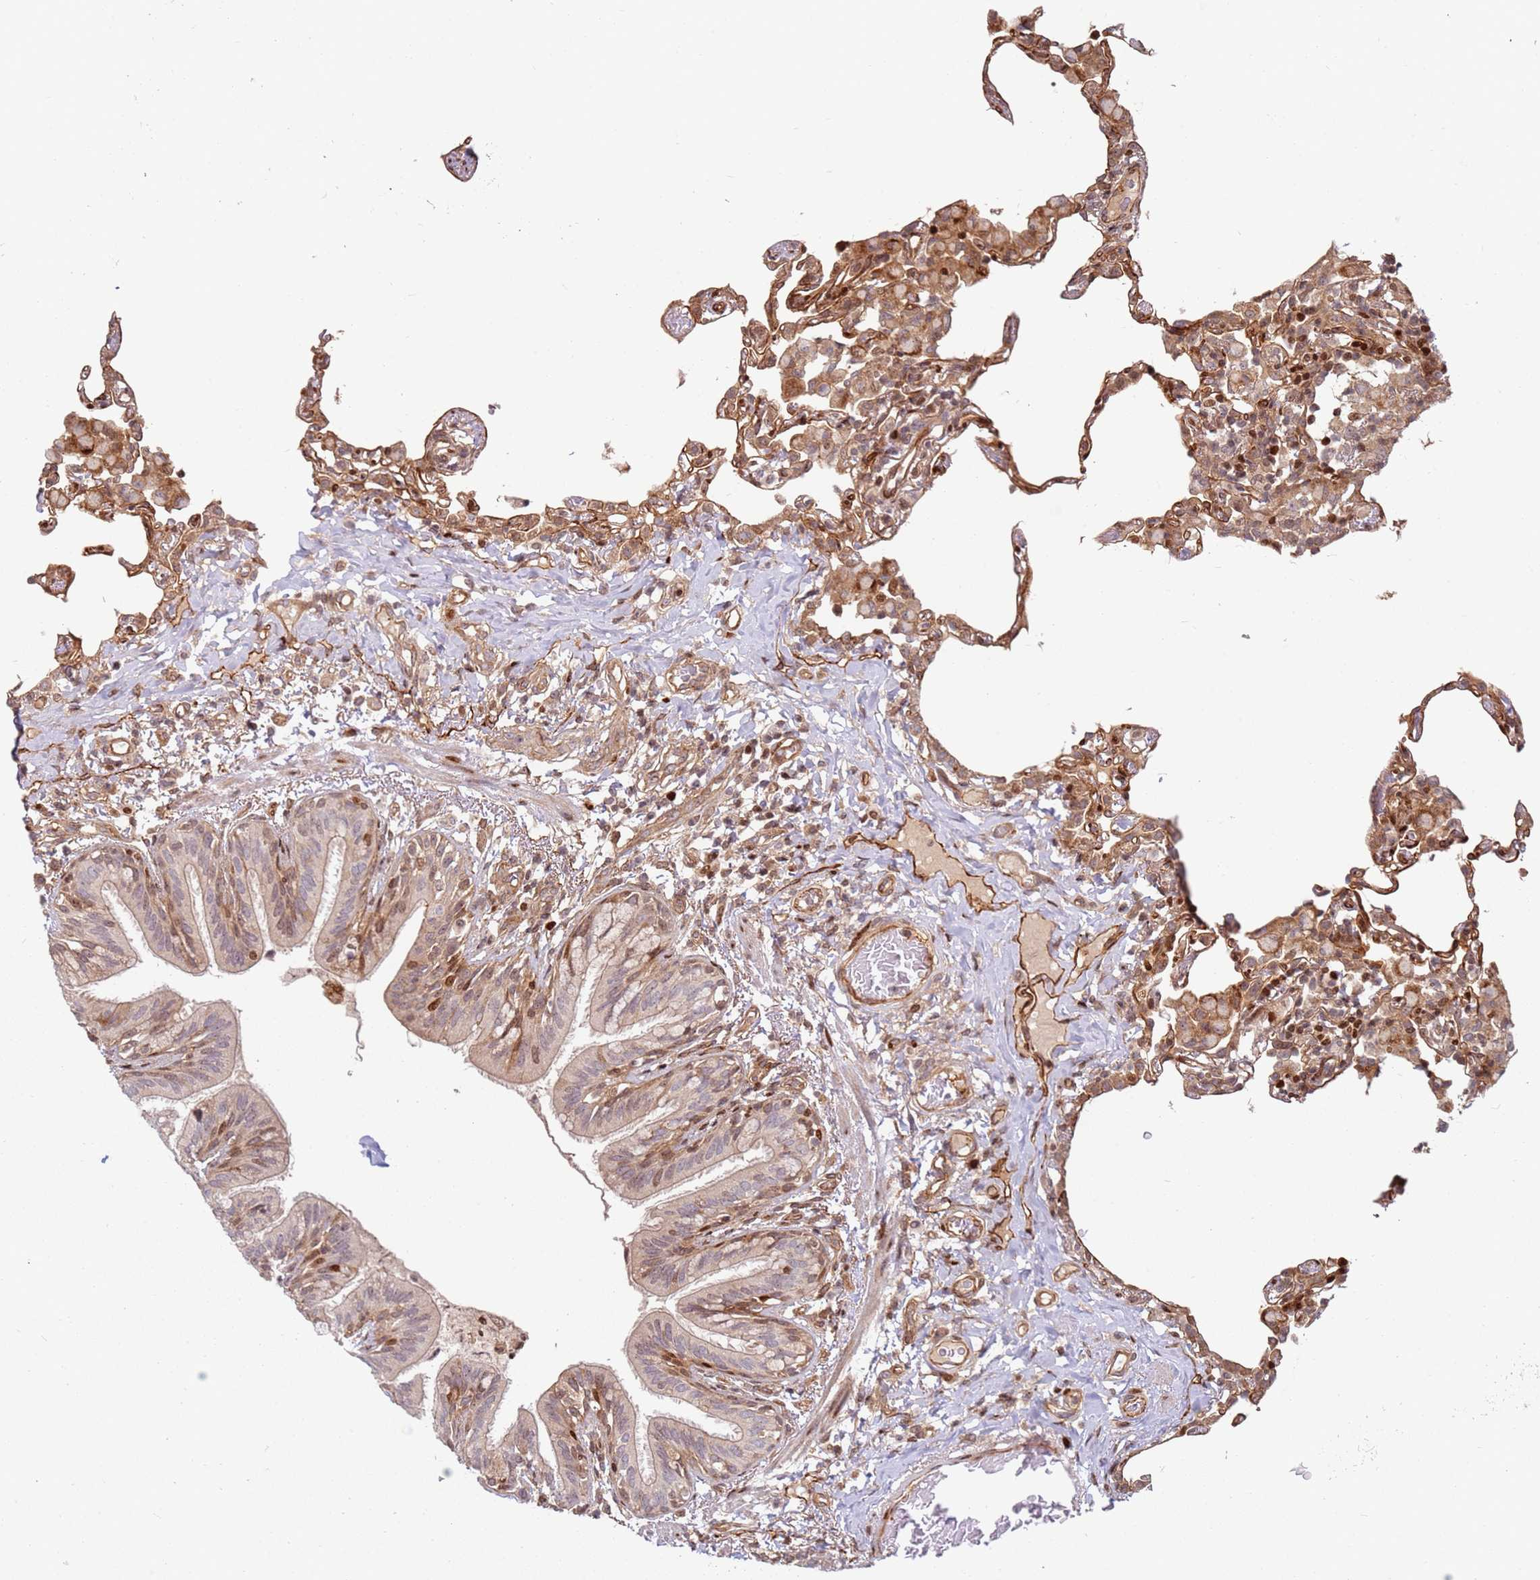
{"staining": {"intensity": "moderate", "quantity": "25%-75%", "location": "cytoplasmic/membranous,nuclear"}, "tissue": "lung", "cell_type": "Alveolar cells", "image_type": "normal", "snomed": [{"axis": "morphology", "description": "Normal tissue, NOS"}, {"axis": "topography", "description": "Lung"}], "caption": "Moderate cytoplasmic/membranous,nuclear expression for a protein is seen in about 25%-75% of alveolar cells of benign lung using immunohistochemistry.", "gene": "TMEM233", "patient": {"sex": "female", "age": 57}}